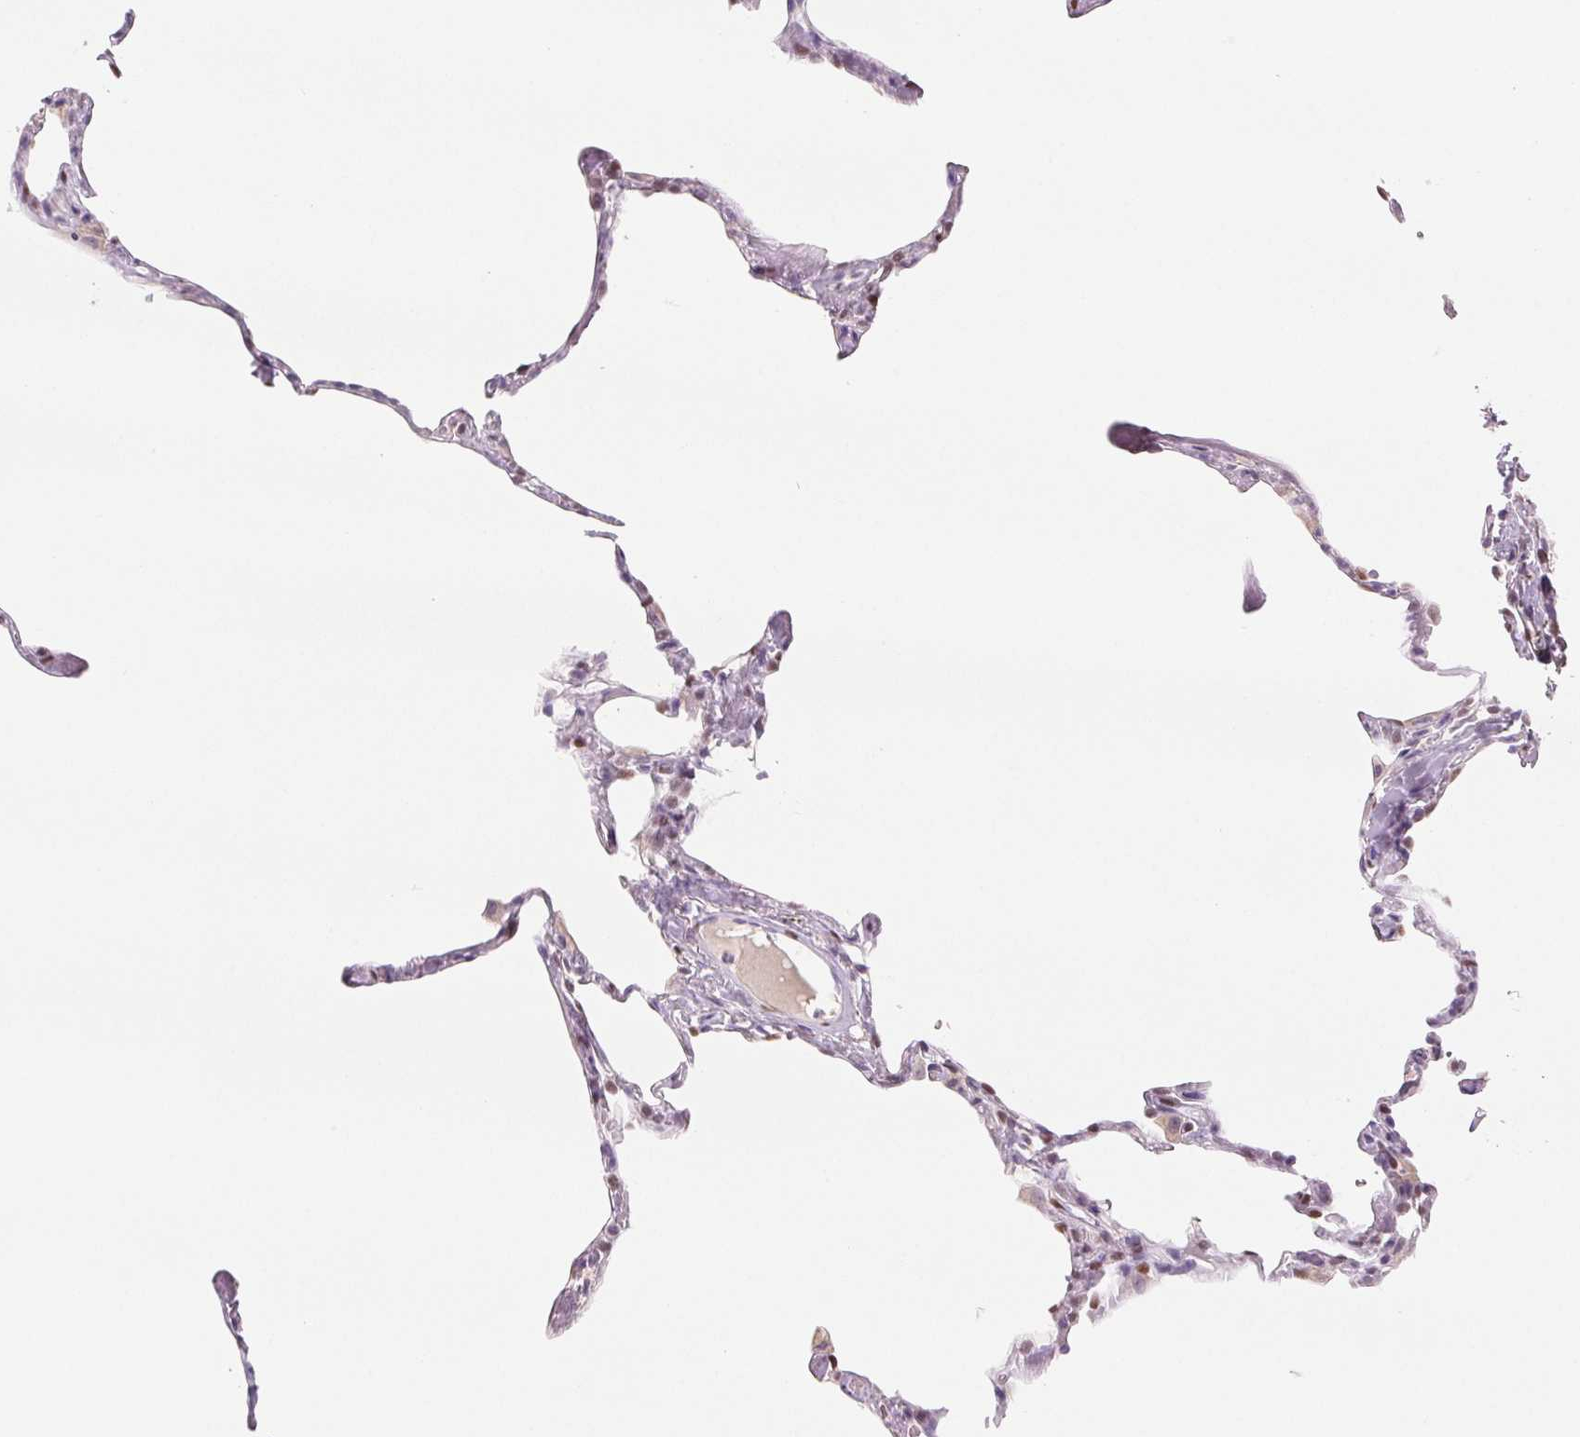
{"staining": {"intensity": "negative", "quantity": "none", "location": "none"}, "tissue": "lung", "cell_type": "Alveolar cells", "image_type": "normal", "snomed": [{"axis": "morphology", "description": "Normal tissue, NOS"}, {"axis": "topography", "description": "Lung"}], "caption": "Histopathology image shows no protein positivity in alveolar cells of unremarkable lung. (Stains: DAB (3,3'-diaminobenzidine) immunohistochemistry with hematoxylin counter stain, Microscopy: brightfield microscopy at high magnification).", "gene": "SMARCD3", "patient": {"sex": "male", "age": 65}}